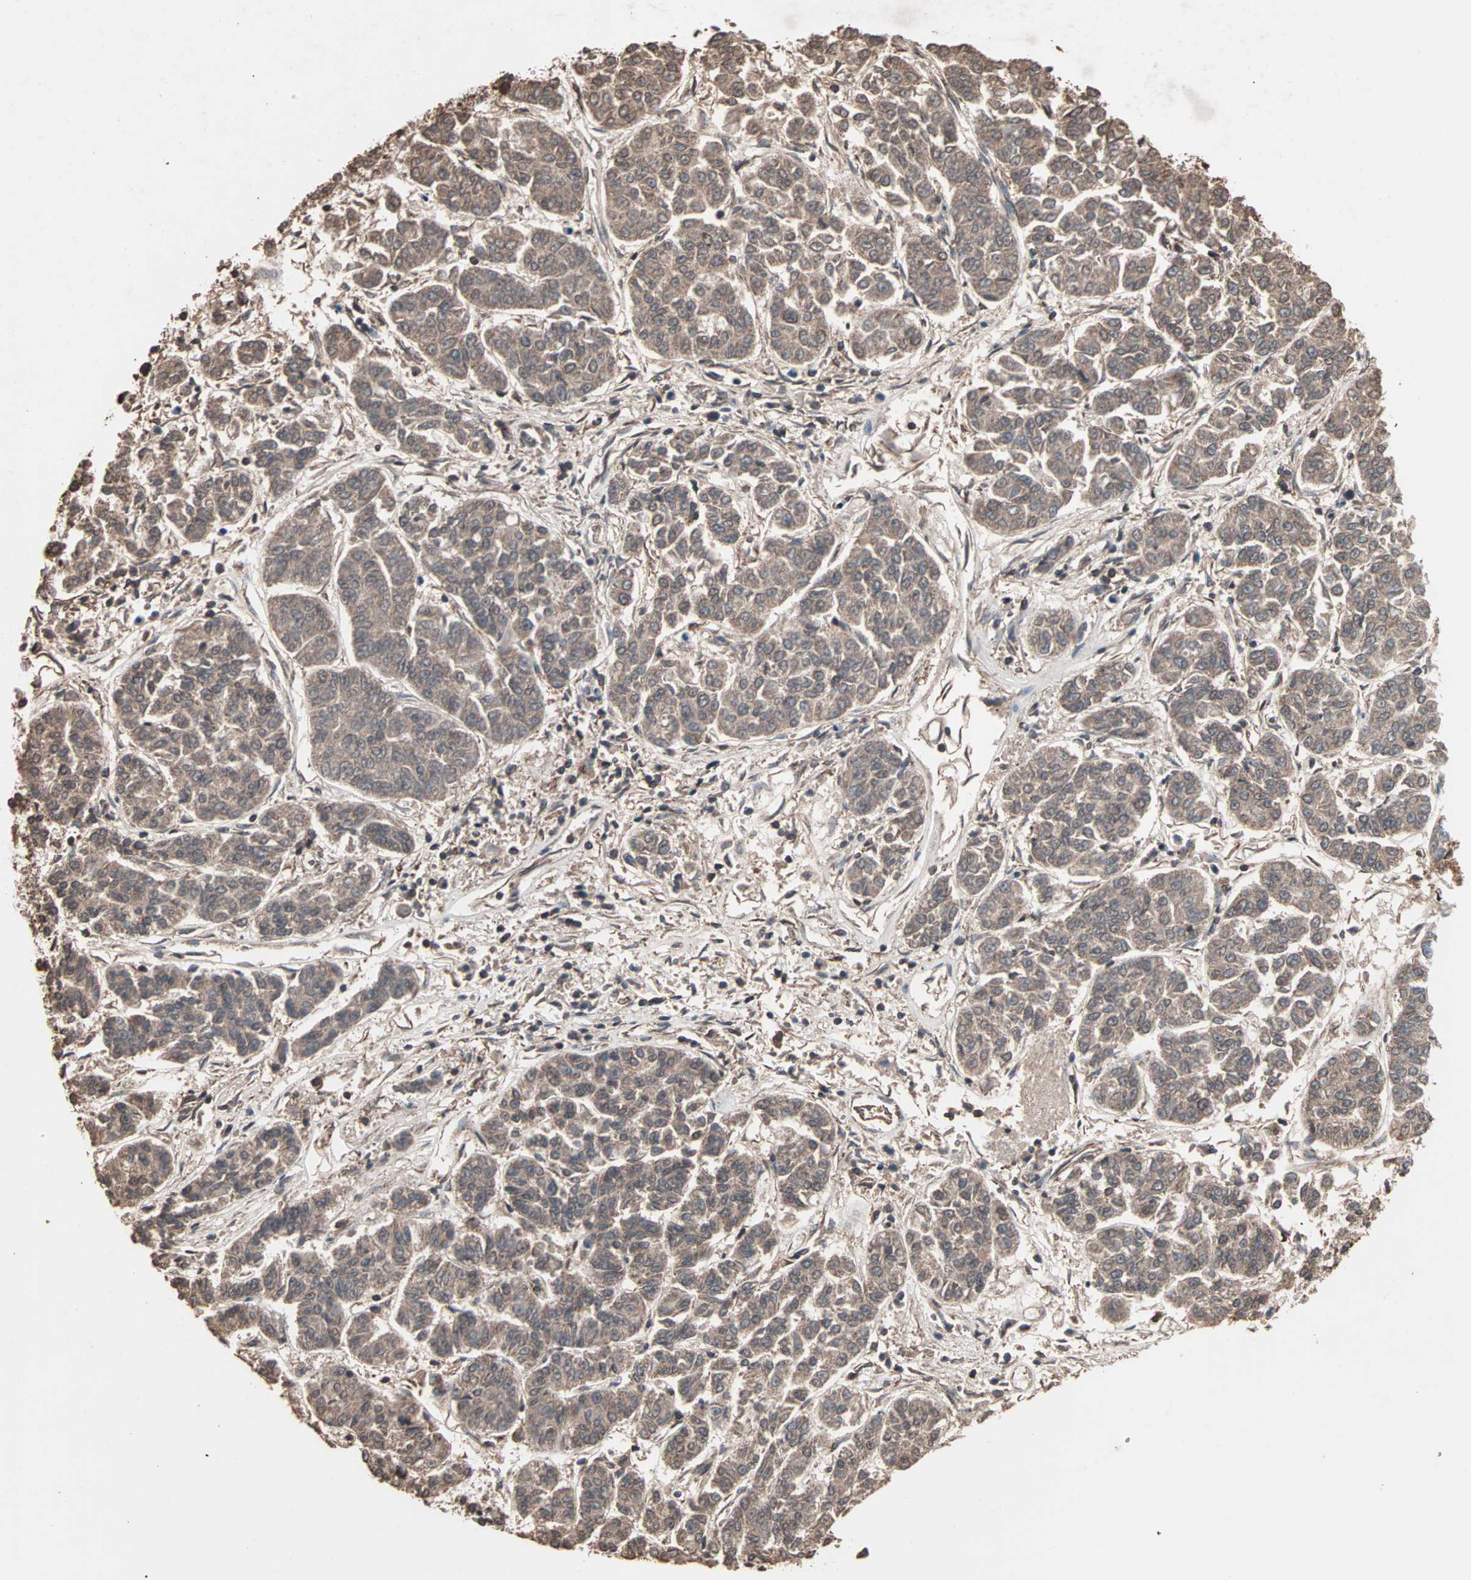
{"staining": {"intensity": "moderate", "quantity": ">75%", "location": "cytoplasmic/membranous"}, "tissue": "lung cancer", "cell_type": "Tumor cells", "image_type": "cancer", "snomed": [{"axis": "morphology", "description": "Adenocarcinoma, NOS"}, {"axis": "topography", "description": "Lung"}], "caption": "DAB immunohistochemical staining of human adenocarcinoma (lung) reveals moderate cytoplasmic/membranous protein positivity in approximately >75% of tumor cells. (IHC, brightfield microscopy, high magnification).", "gene": "MRPL2", "patient": {"sex": "male", "age": 84}}